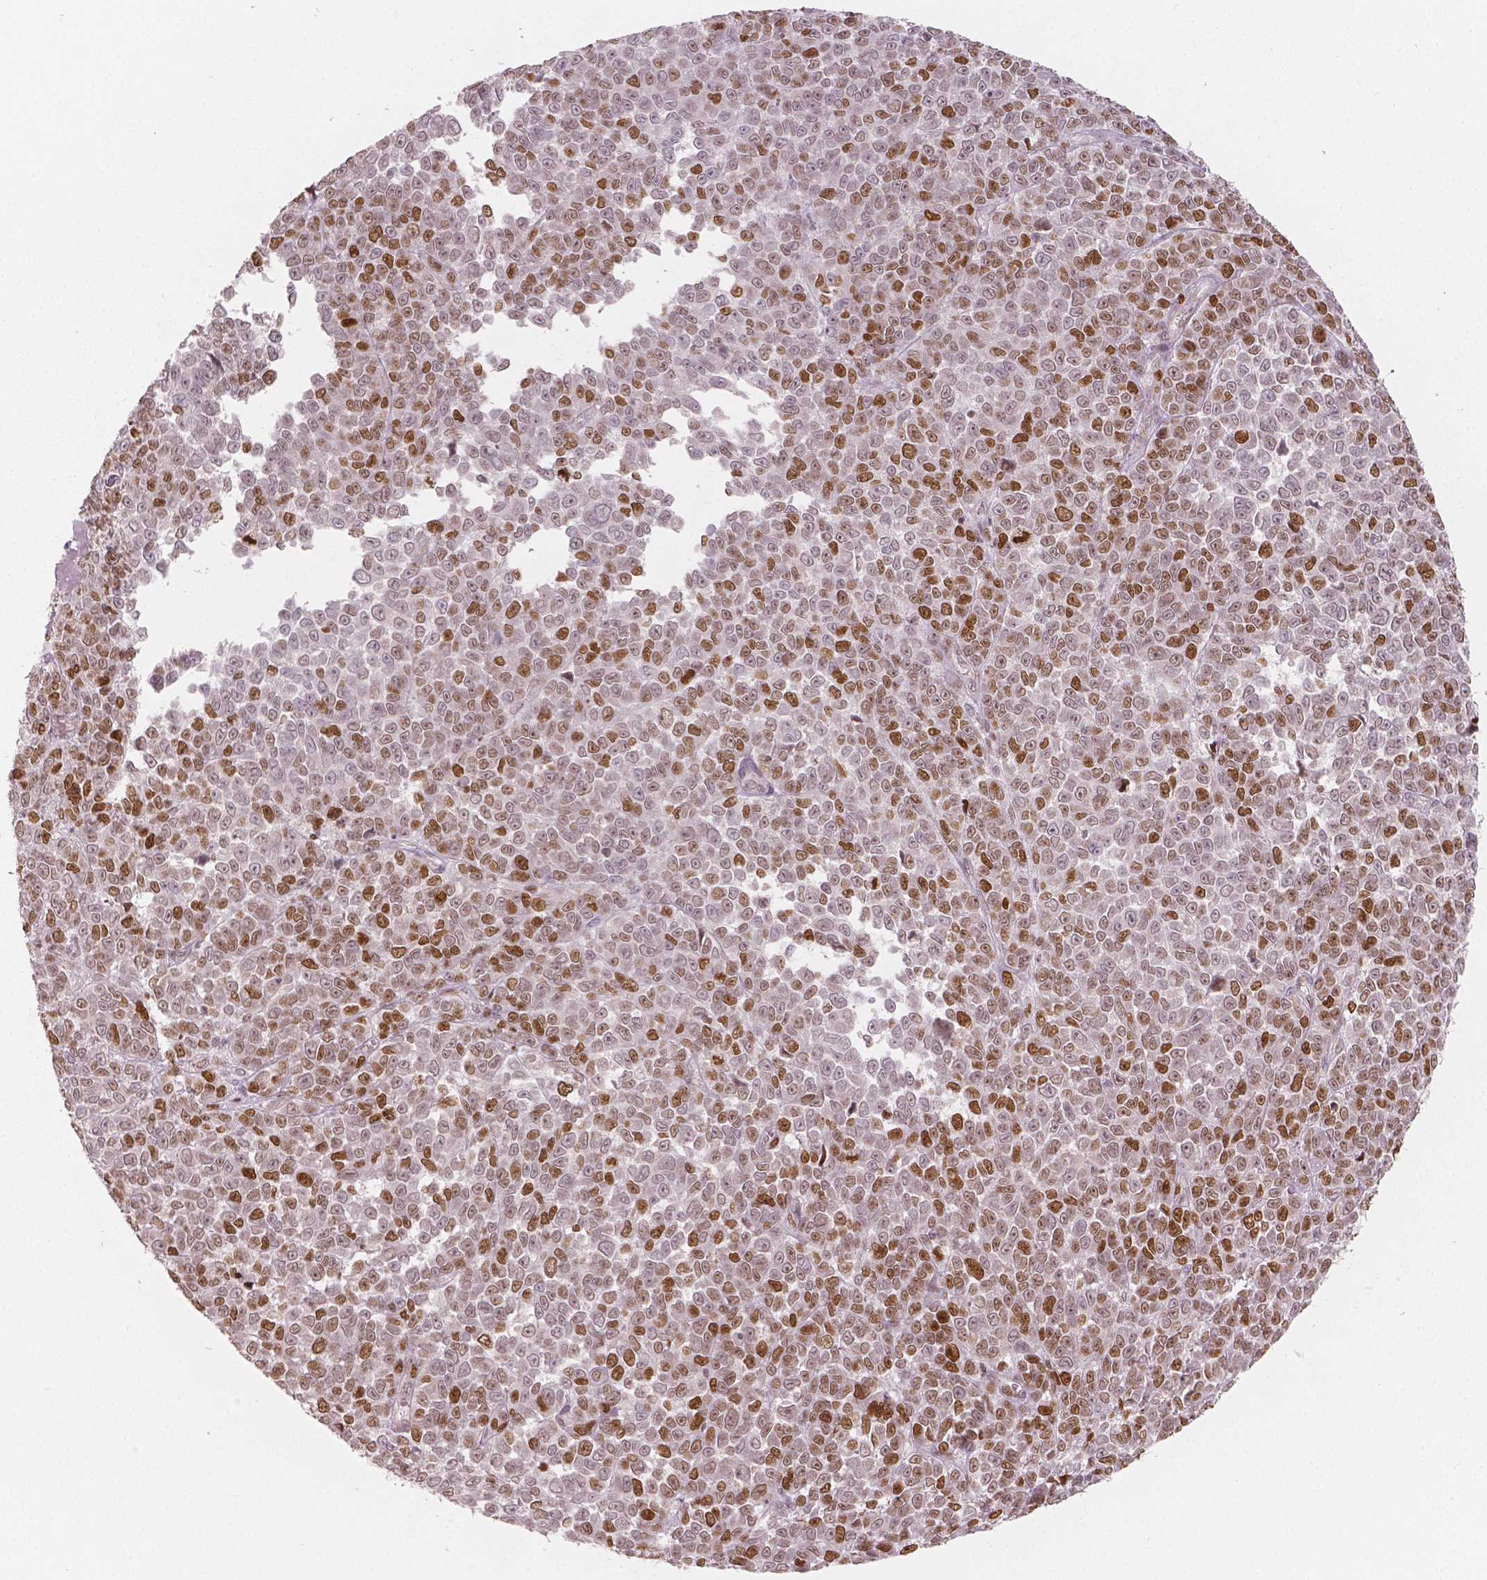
{"staining": {"intensity": "moderate", "quantity": "25%-75%", "location": "nuclear"}, "tissue": "melanoma", "cell_type": "Tumor cells", "image_type": "cancer", "snomed": [{"axis": "morphology", "description": "Malignant melanoma, NOS"}, {"axis": "topography", "description": "Skin"}], "caption": "Melanoma was stained to show a protein in brown. There is medium levels of moderate nuclear expression in about 25%-75% of tumor cells. The staining was performed using DAB, with brown indicating positive protein expression. Nuclei are stained blue with hematoxylin.", "gene": "NSD2", "patient": {"sex": "female", "age": 95}}